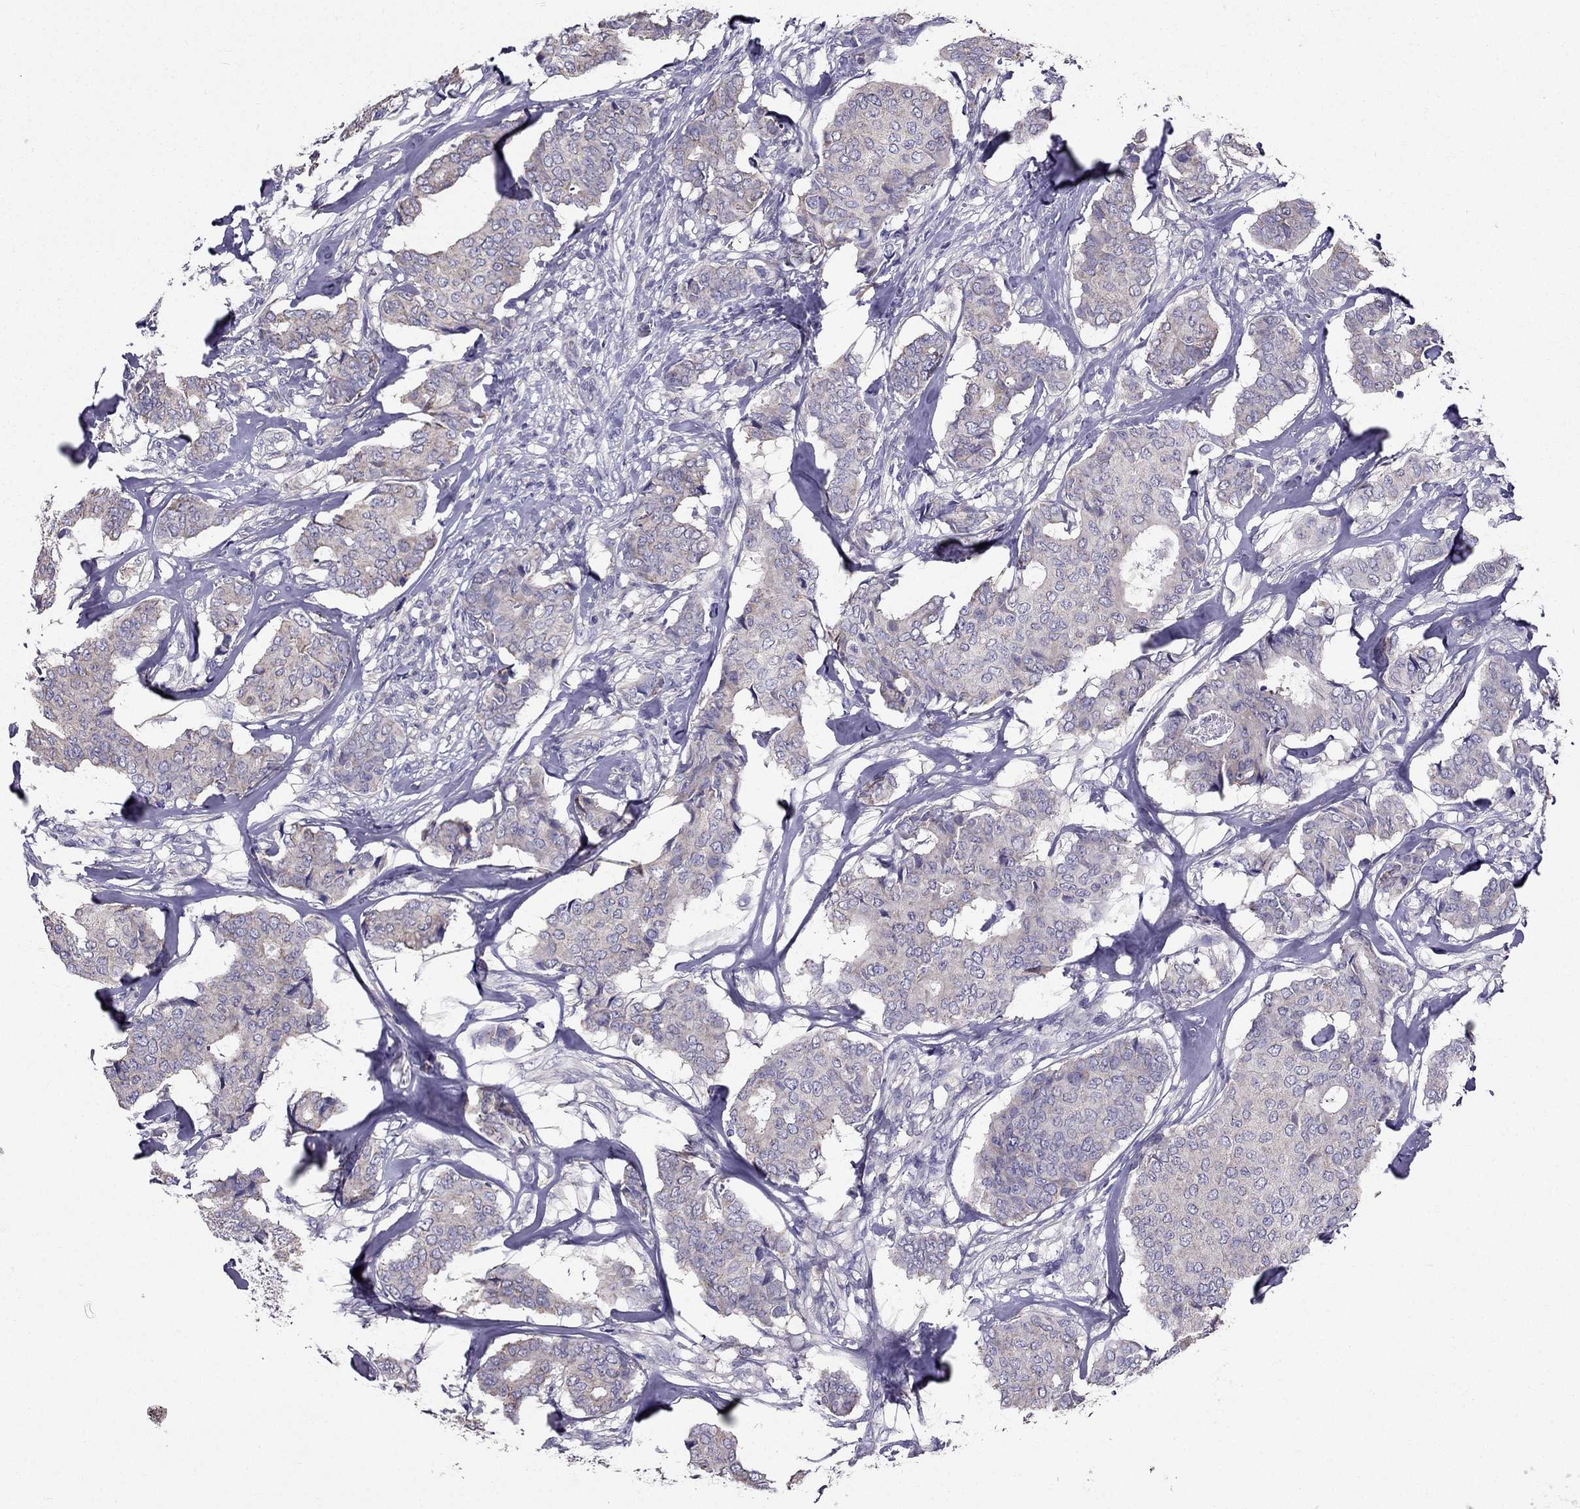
{"staining": {"intensity": "weak", "quantity": "25%-75%", "location": "cytoplasmic/membranous"}, "tissue": "breast cancer", "cell_type": "Tumor cells", "image_type": "cancer", "snomed": [{"axis": "morphology", "description": "Duct carcinoma"}, {"axis": "topography", "description": "Breast"}], "caption": "Breast infiltrating ductal carcinoma tissue demonstrates weak cytoplasmic/membranous positivity in about 25%-75% of tumor cells, visualized by immunohistochemistry.", "gene": "AAK1", "patient": {"sex": "female", "age": 75}}